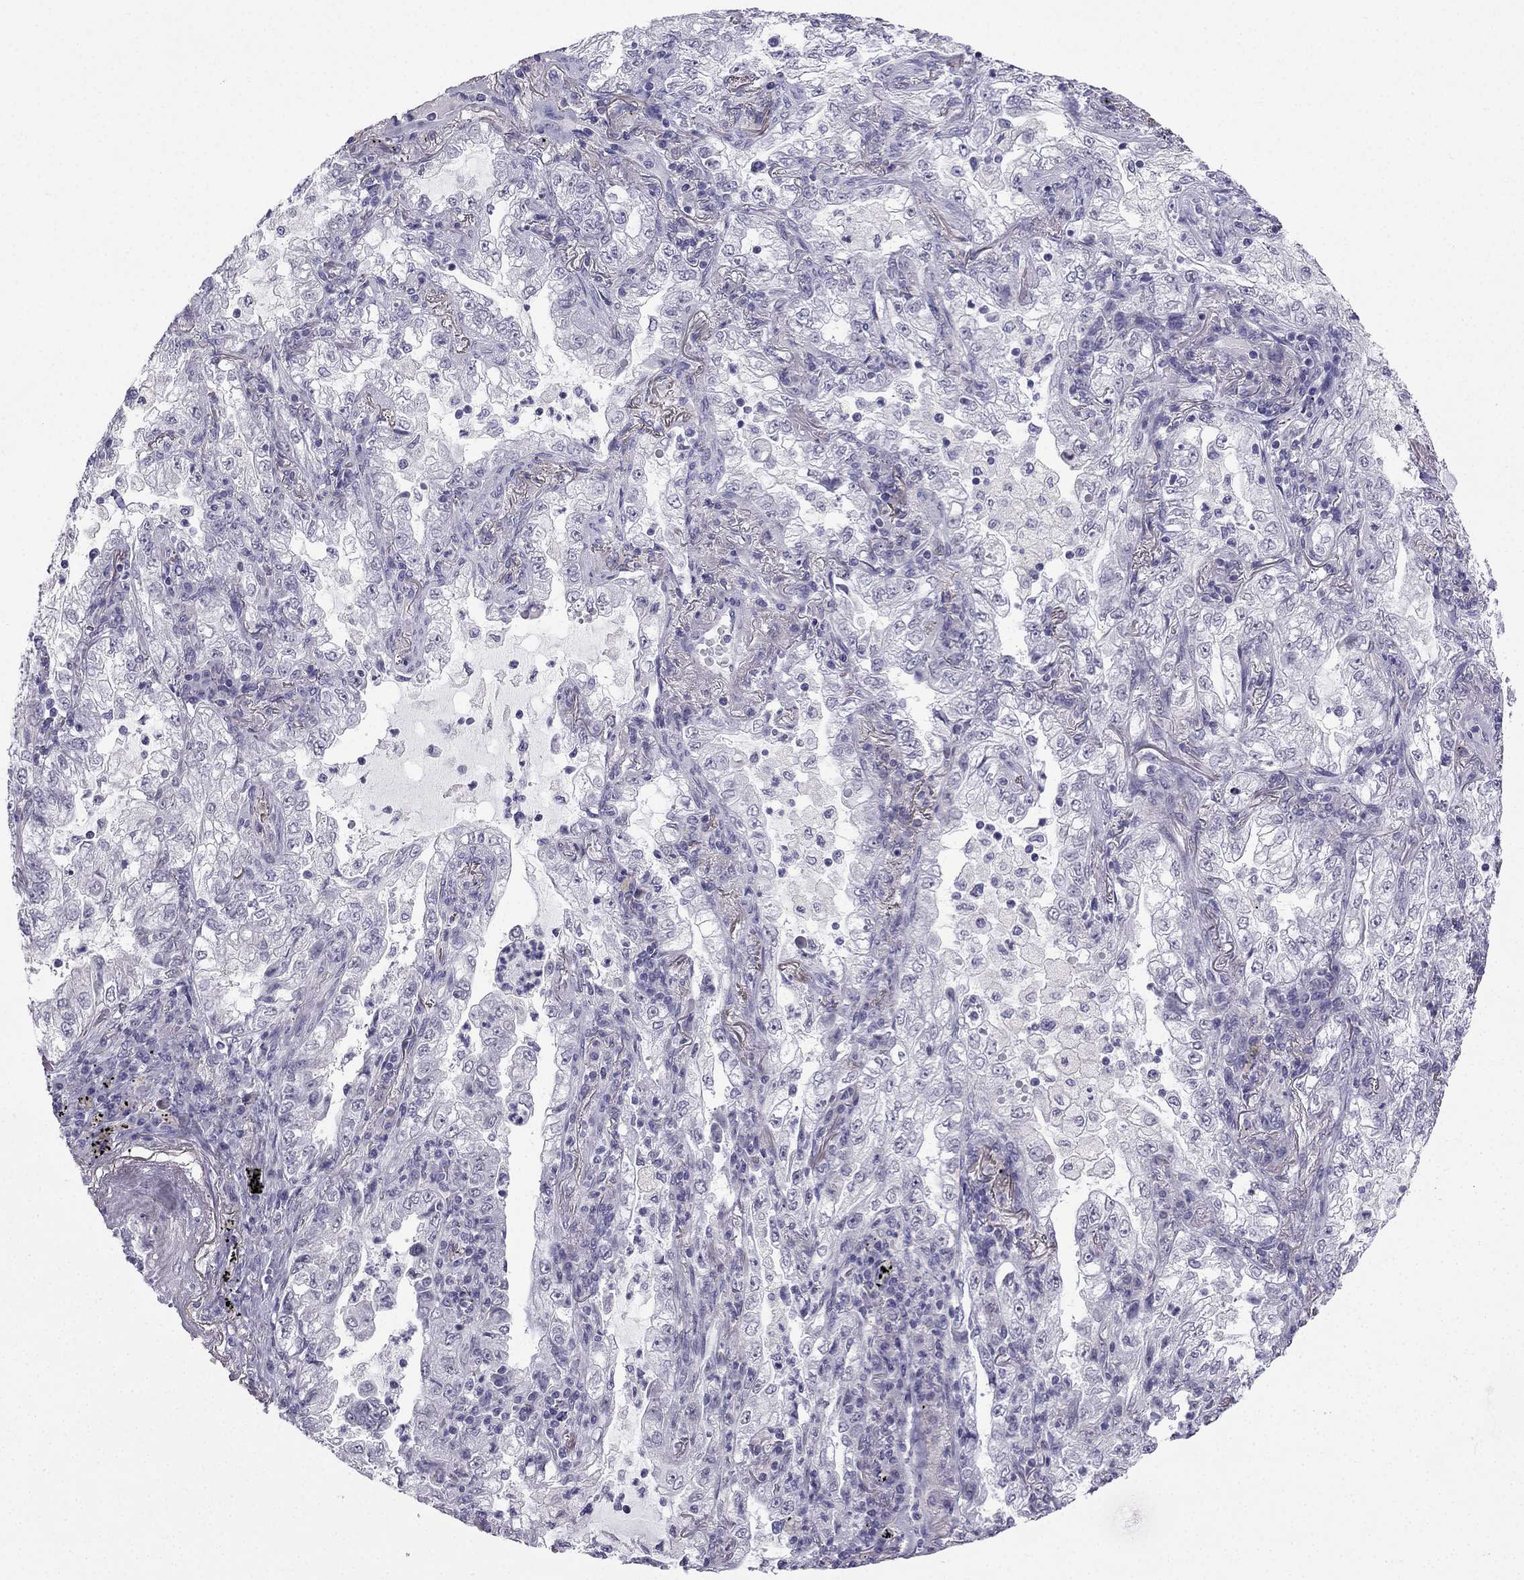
{"staining": {"intensity": "negative", "quantity": "none", "location": "none"}, "tissue": "lung cancer", "cell_type": "Tumor cells", "image_type": "cancer", "snomed": [{"axis": "morphology", "description": "Adenocarcinoma, NOS"}, {"axis": "topography", "description": "Lung"}], "caption": "Immunohistochemical staining of lung cancer (adenocarcinoma) reveals no significant expression in tumor cells.", "gene": "CFAP53", "patient": {"sex": "female", "age": 73}}